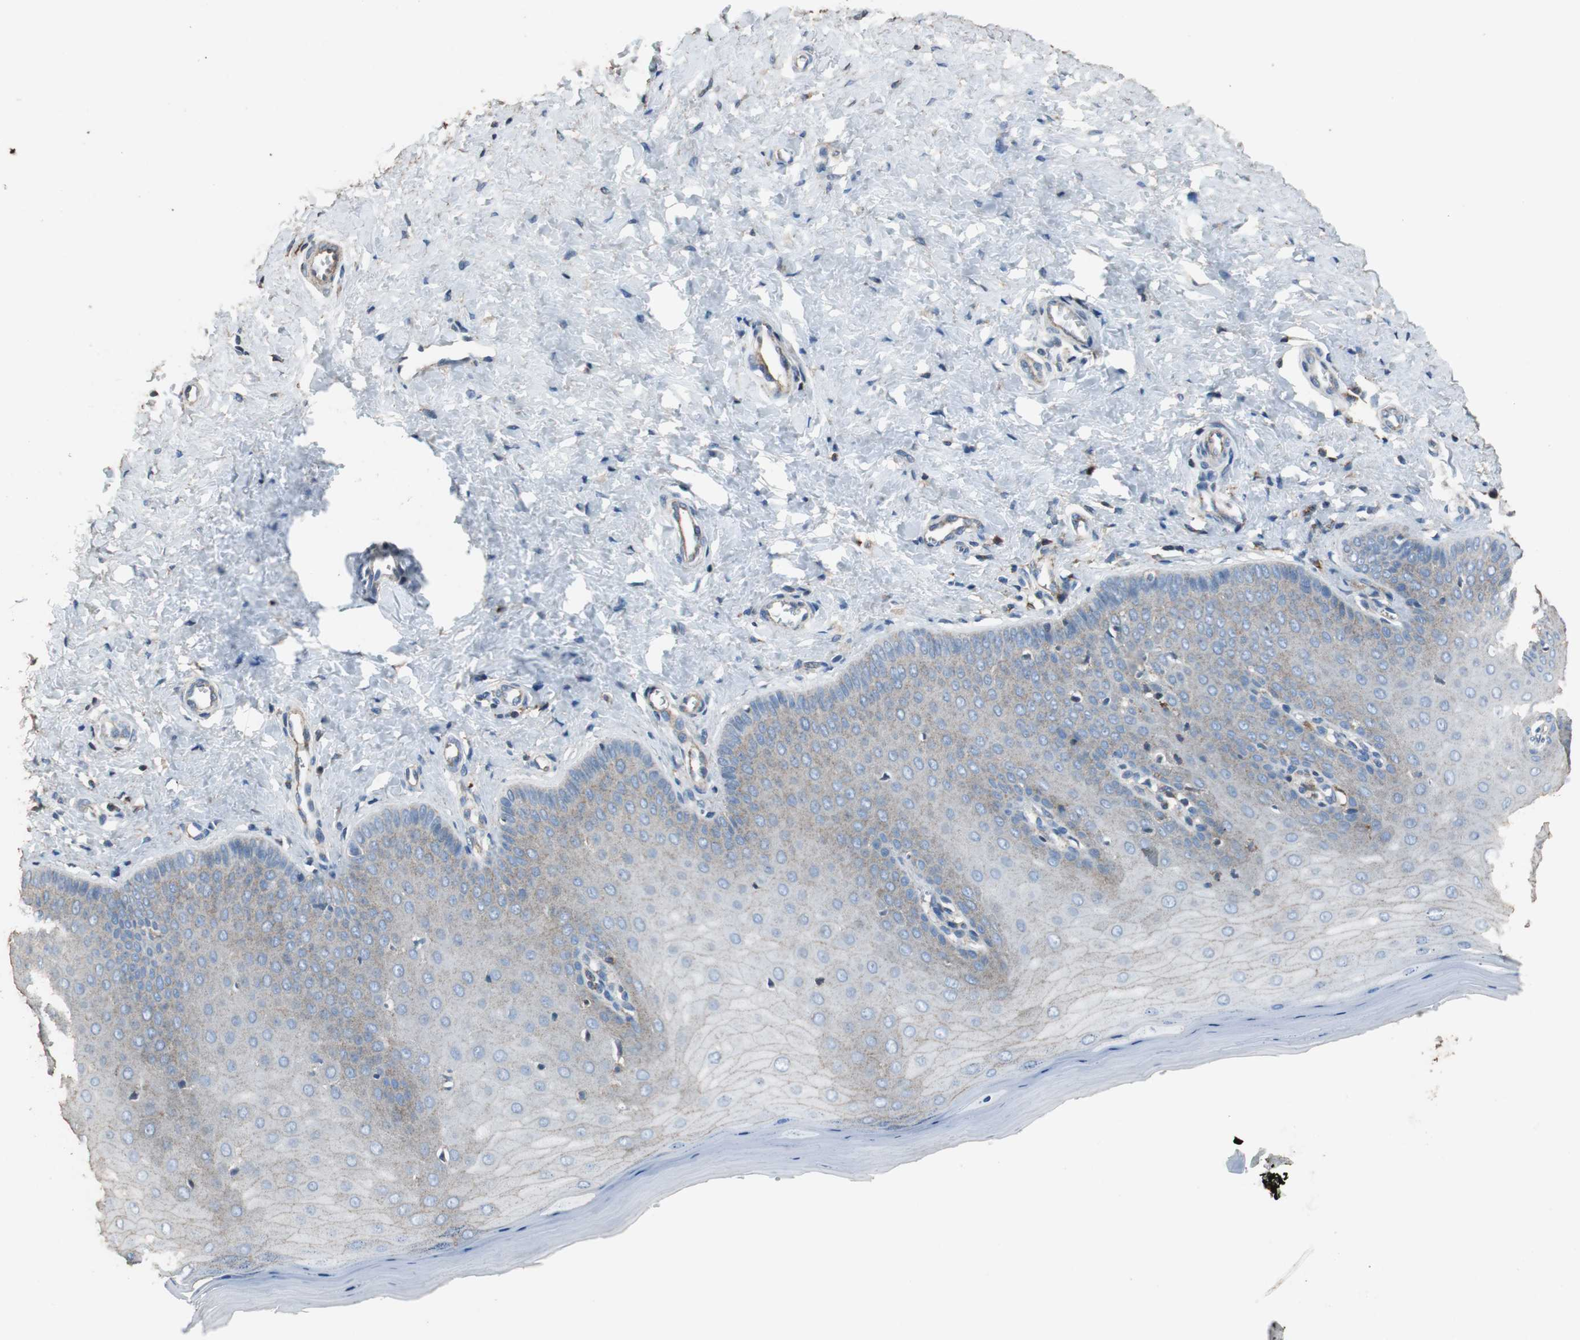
{"staining": {"intensity": "weak", "quantity": "<25%", "location": "cytoplasmic/membranous"}, "tissue": "cervix", "cell_type": "Glandular cells", "image_type": "normal", "snomed": [{"axis": "morphology", "description": "Normal tissue, NOS"}, {"axis": "topography", "description": "Cervix"}], "caption": "IHC of unremarkable human cervix demonstrates no staining in glandular cells. Brightfield microscopy of immunohistochemistry (IHC) stained with DAB (brown) and hematoxylin (blue), captured at high magnification.", "gene": "PRKRA", "patient": {"sex": "female", "age": 55}}